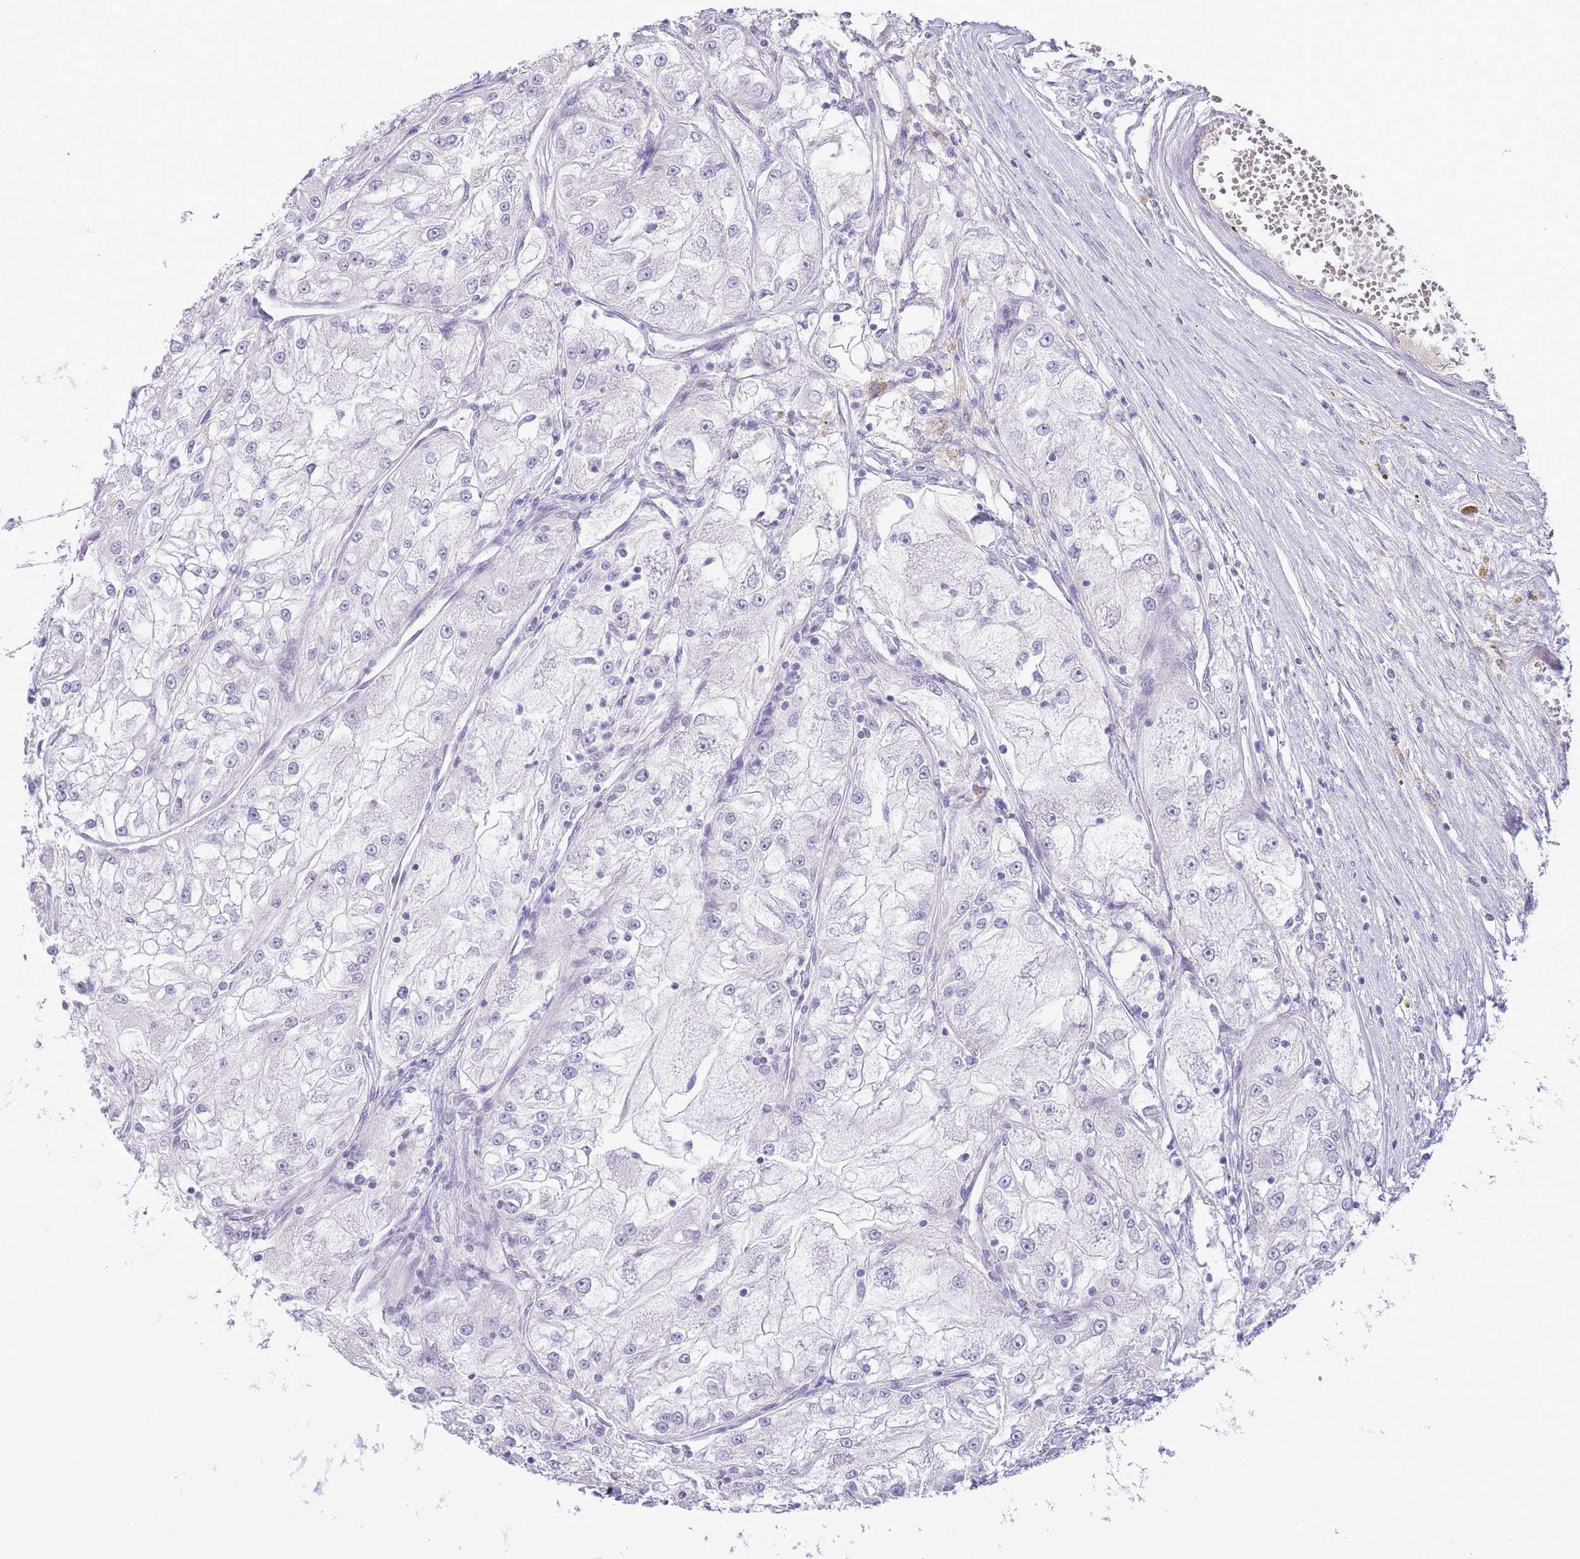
{"staining": {"intensity": "negative", "quantity": "none", "location": "none"}, "tissue": "renal cancer", "cell_type": "Tumor cells", "image_type": "cancer", "snomed": [{"axis": "morphology", "description": "Adenocarcinoma, NOS"}, {"axis": "topography", "description": "Kidney"}], "caption": "Tumor cells are negative for brown protein staining in renal adenocarcinoma.", "gene": "ASAP3", "patient": {"sex": "female", "age": 72}}